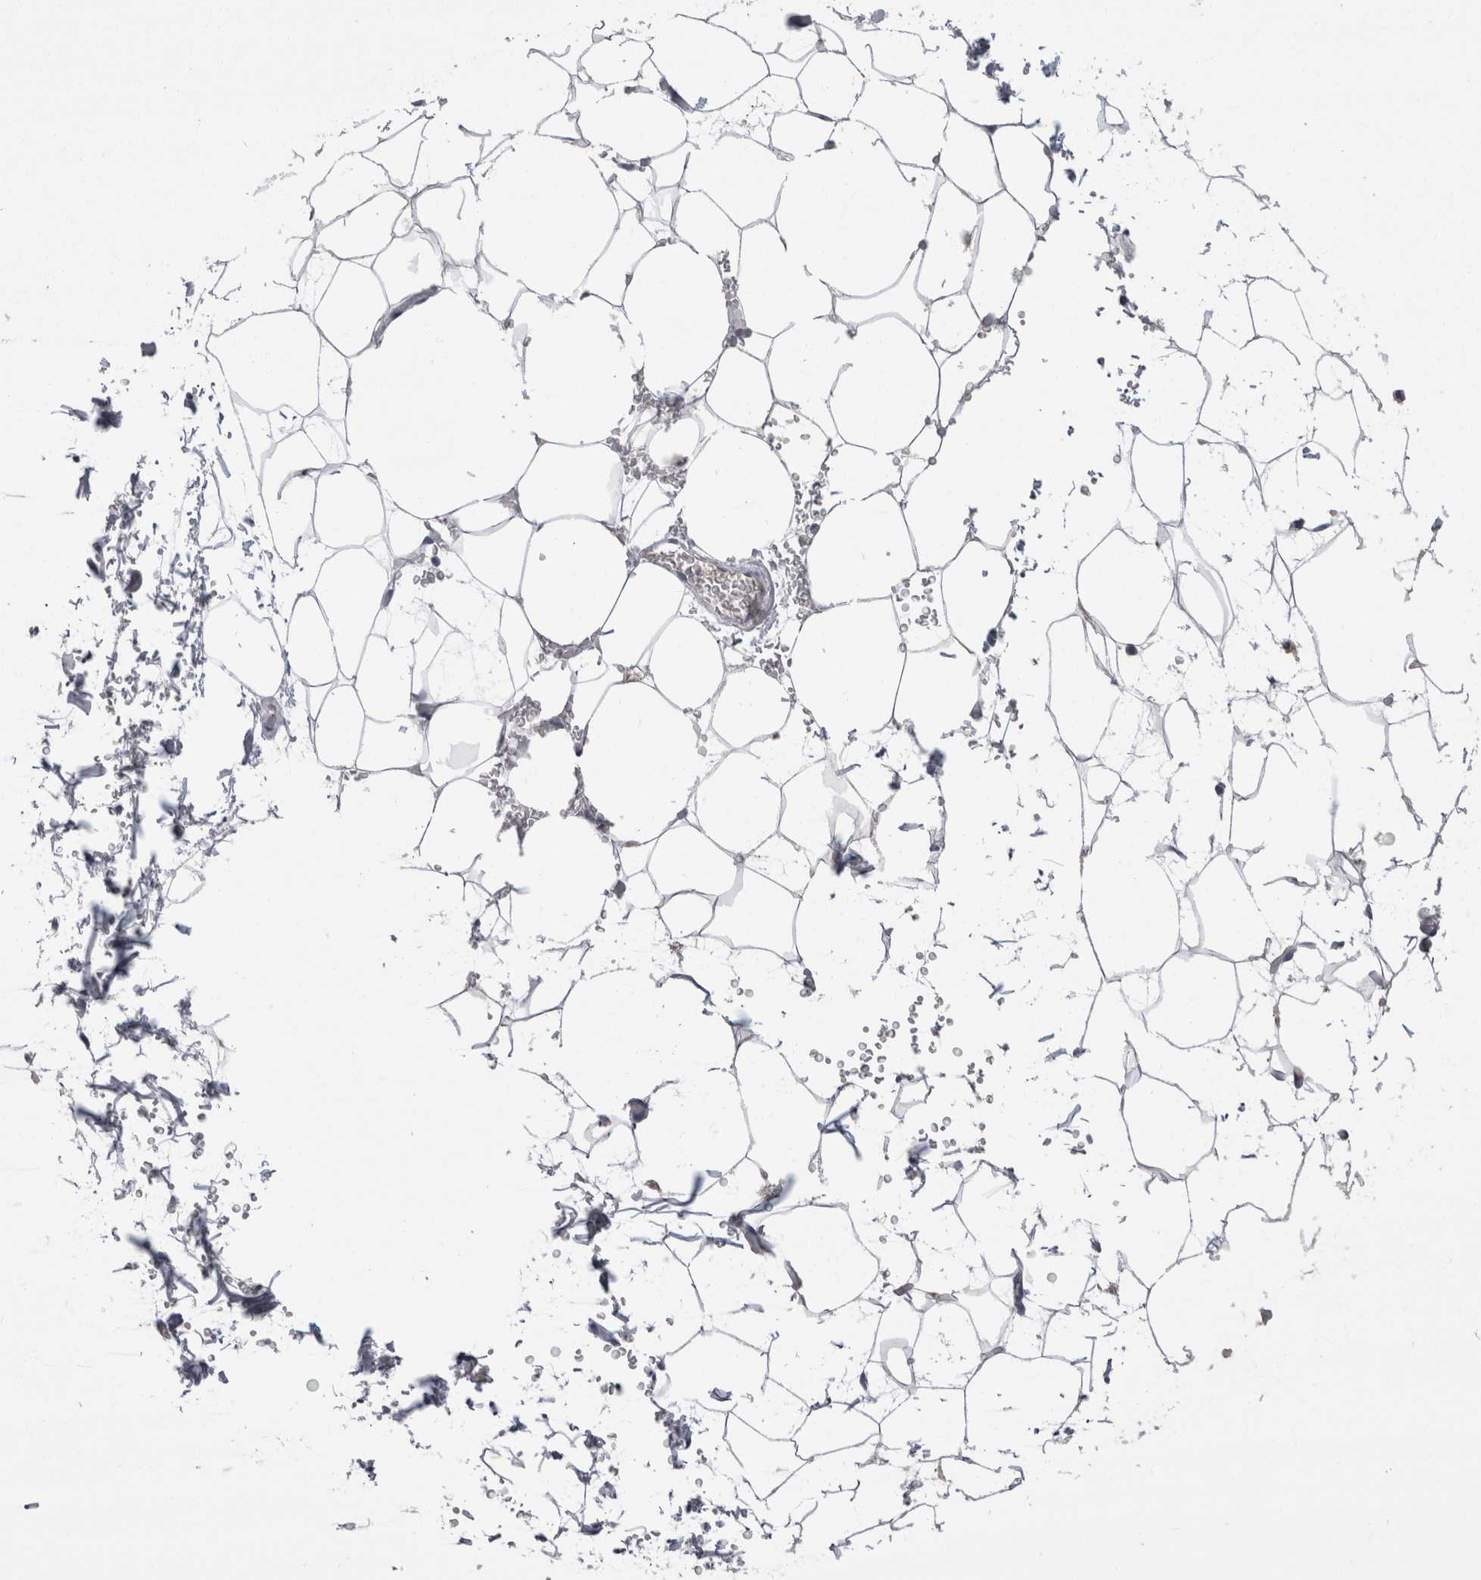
{"staining": {"intensity": "negative", "quantity": "none", "location": "none"}, "tissue": "adipose tissue", "cell_type": "Adipocytes", "image_type": "normal", "snomed": [{"axis": "morphology", "description": "Normal tissue, NOS"}, {"axis": "topography", "description": "Soft tissue"}], "caption": "Histopathology image shows no significant protein positivity in adipocytes of normal adipose tissue.", "gene": "REG1A", "patient": {"sex": "male", "age": 72}}